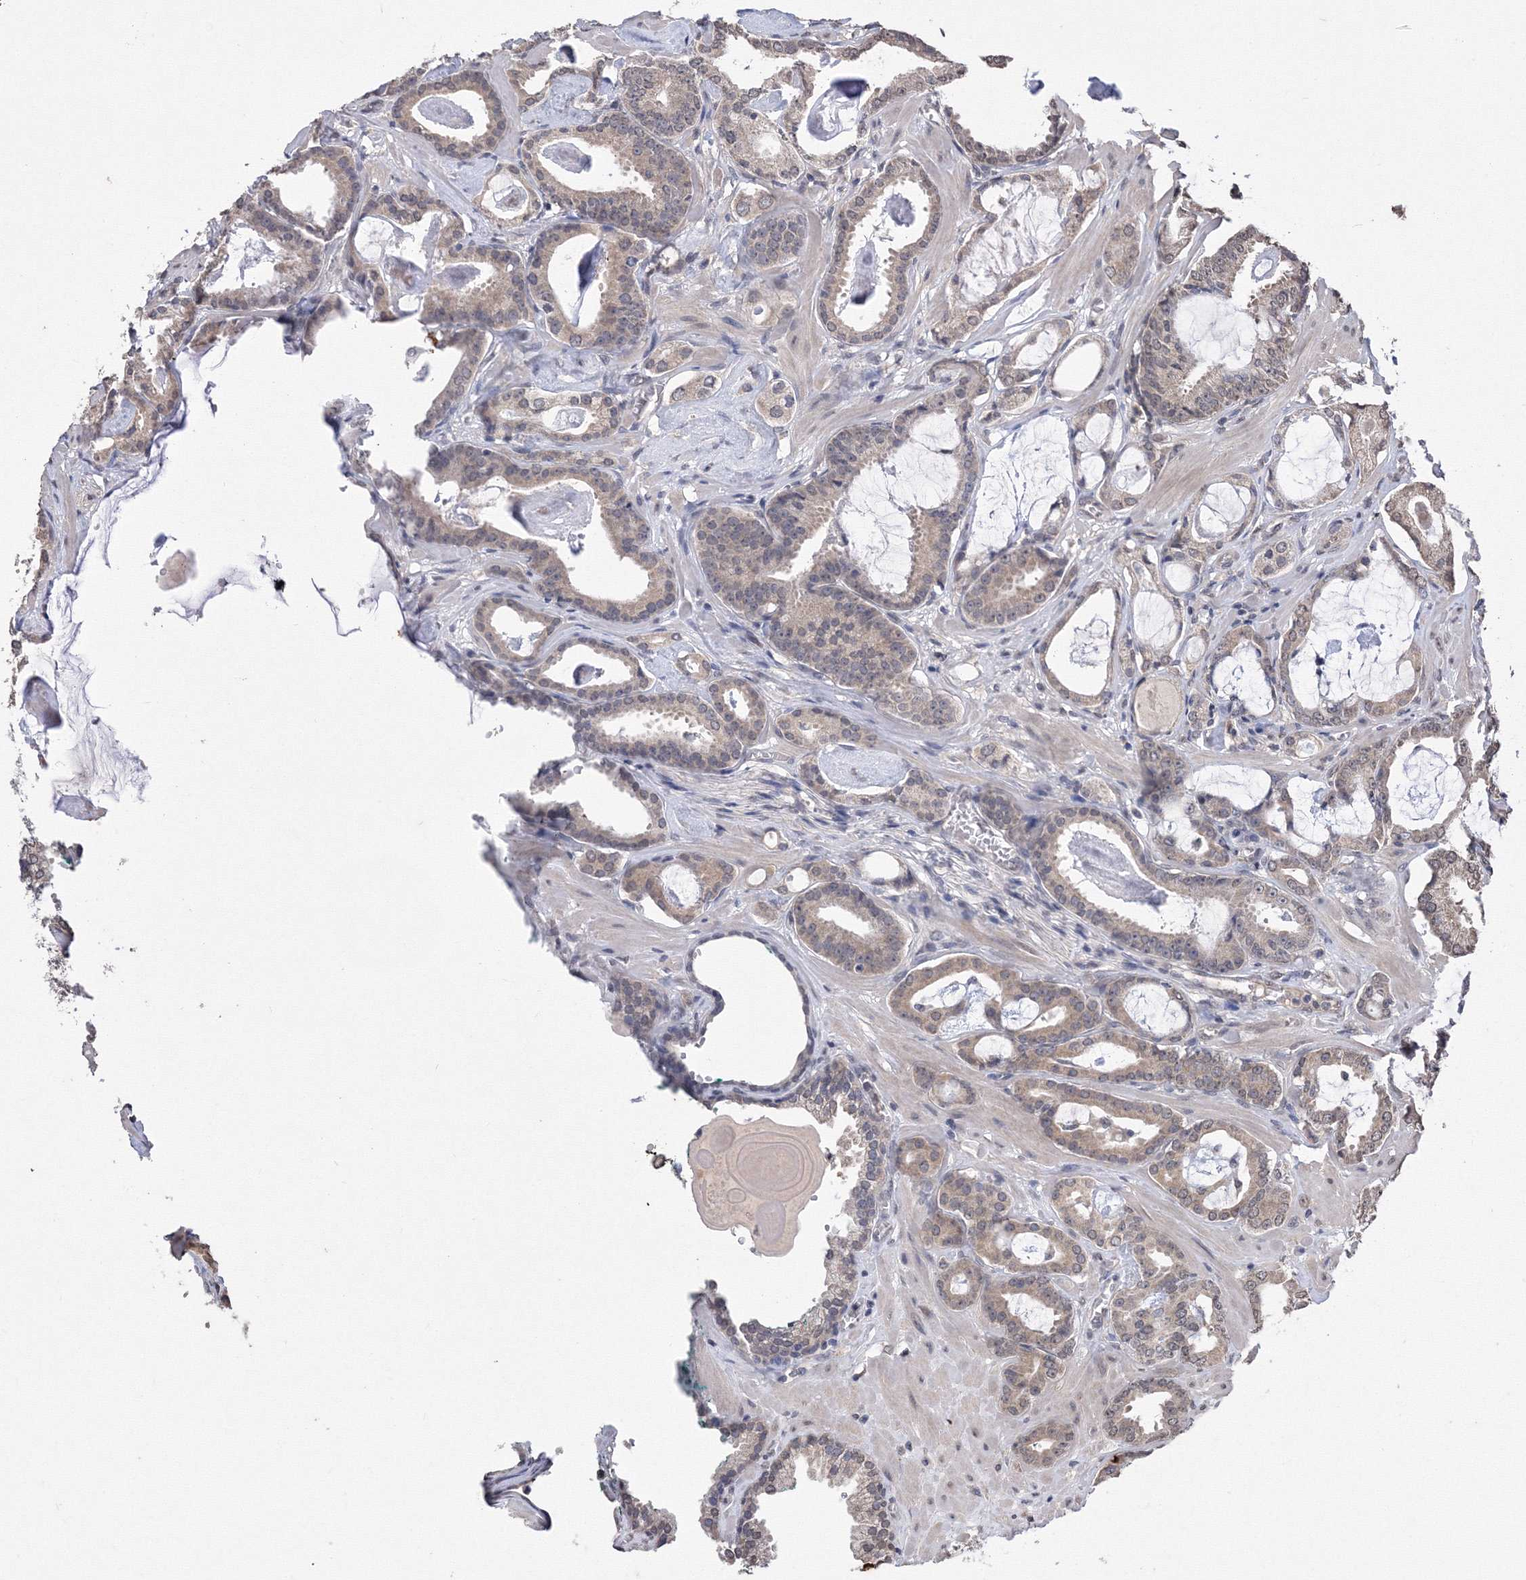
{"staining": {"intensity": "weak", "quantity": "25%-75%", "location": "cytoplasmic/membranous"}, "tissue": "prostate cancer", "cell_type": "Tumor cells", "image_type": "cancer", "snomed": [{"axis": "morphology", "description": "Adenocarcinoma, Low grade"}, {"axis": "topography", "description": "Prostate"}], "caption": "This photomicrograph demonstrates immunohistochemistry staining of human prostate cancer (adenocarcinoma (low-grade)), with low weak cytoplasmic/membranous expression in approximately 25%-75% of tumor cells.", "gene": "GPN1", "patient": {"sex": "male", "age": 53}}